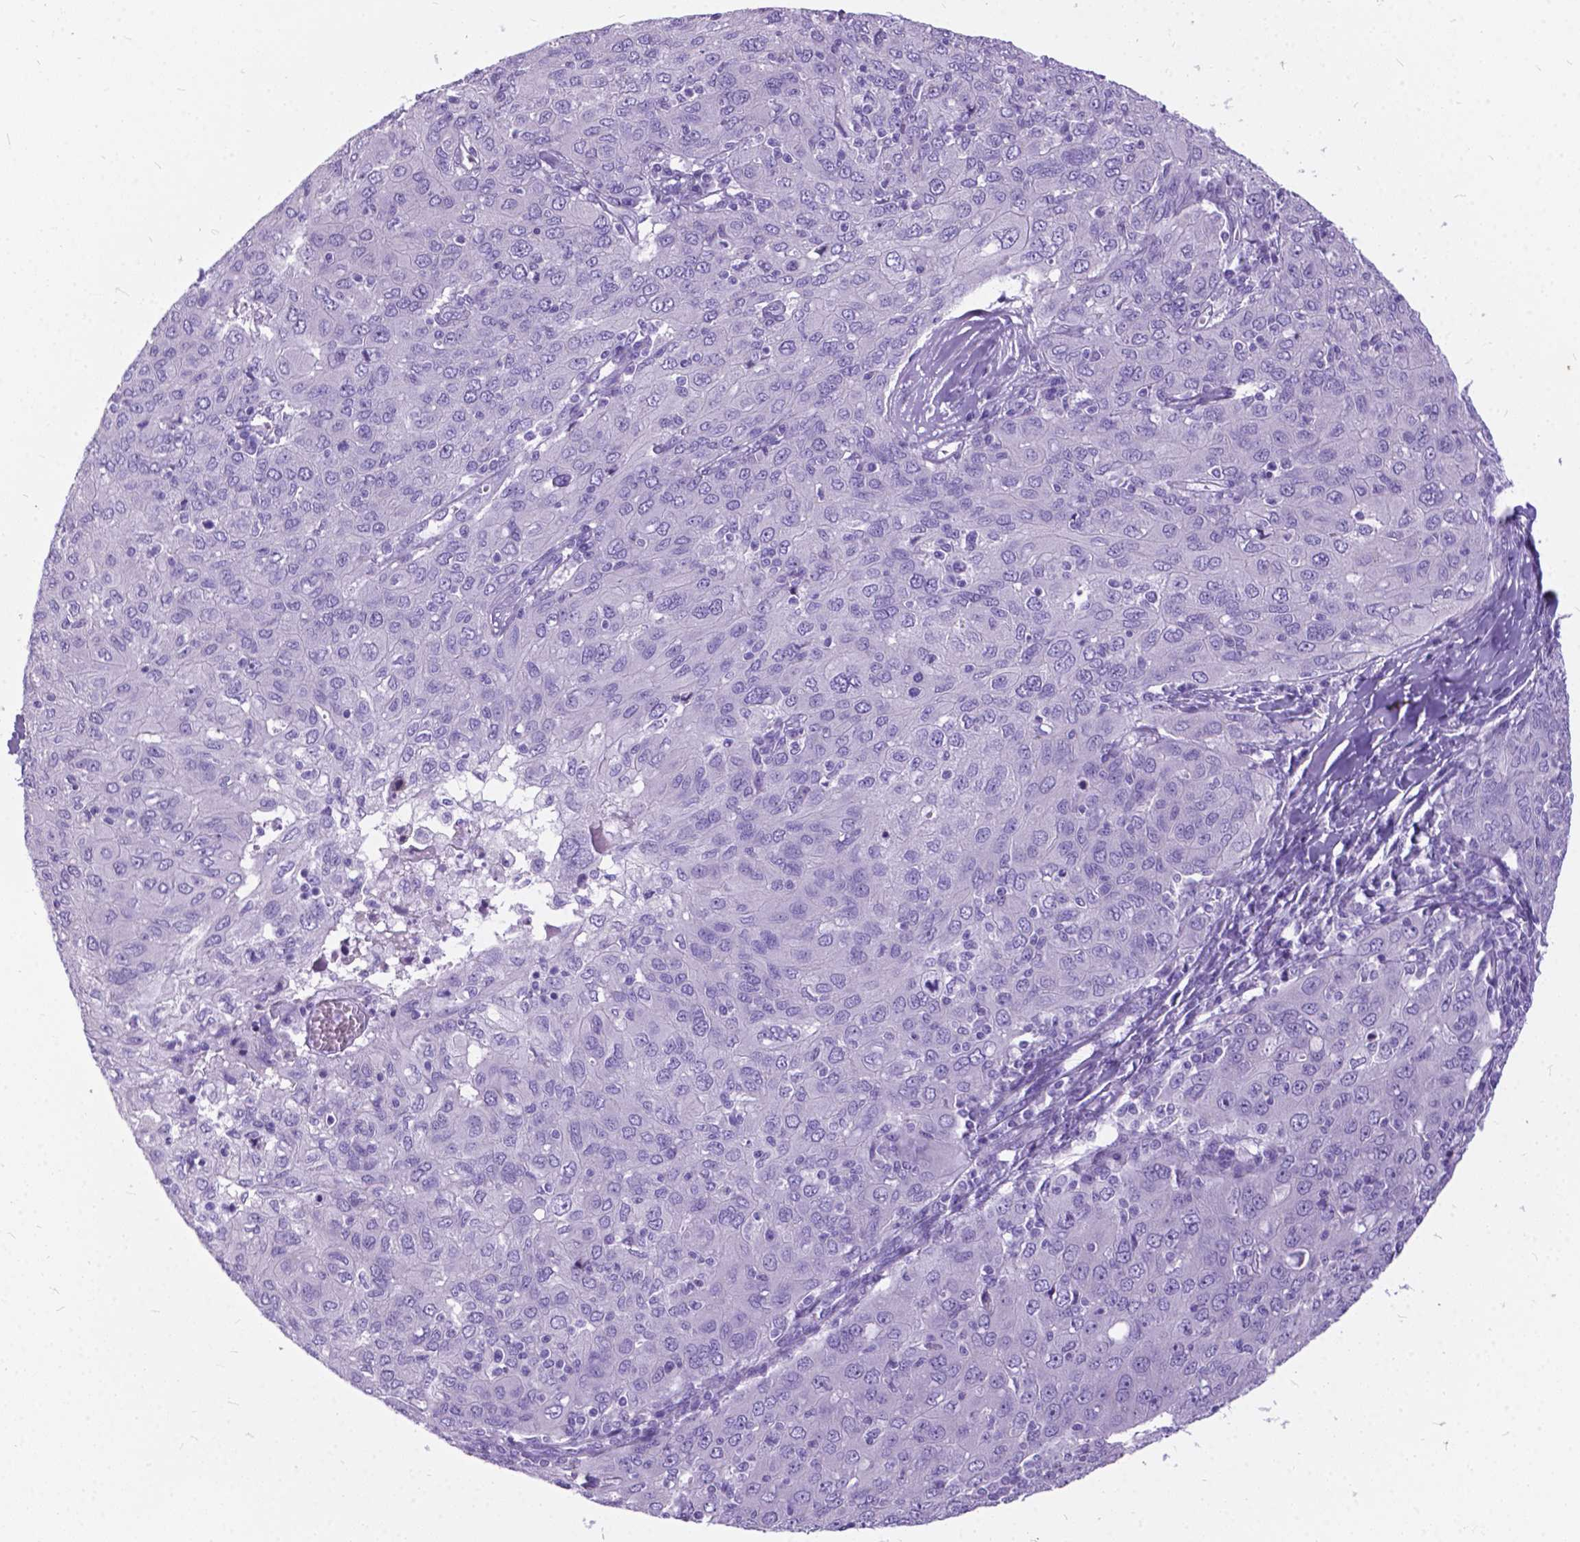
{"staining": {"intensity": "negative", "quantity": "none", "location": "none"}, "tissue": "ovarian cancer", "cell_type": "Tumor cells", "image_type": "cancer", "snomed": [{"axis": "morphology", "description": "Carcinoma, endometroid"}, {"axis": "topography", "description": "Ovary"}], "caption": "Immunohistochemistry image of ovarian cancer stained for a protein (brown), which reveals no staining in tumor cells. The staining is performed using DAB (3,3'-diaminobenzidine) brown chromogen with nuclei counter-stained in using hematoxylin.", "gene": "BSND", "patient": {"sex": "female", "age": 50}}